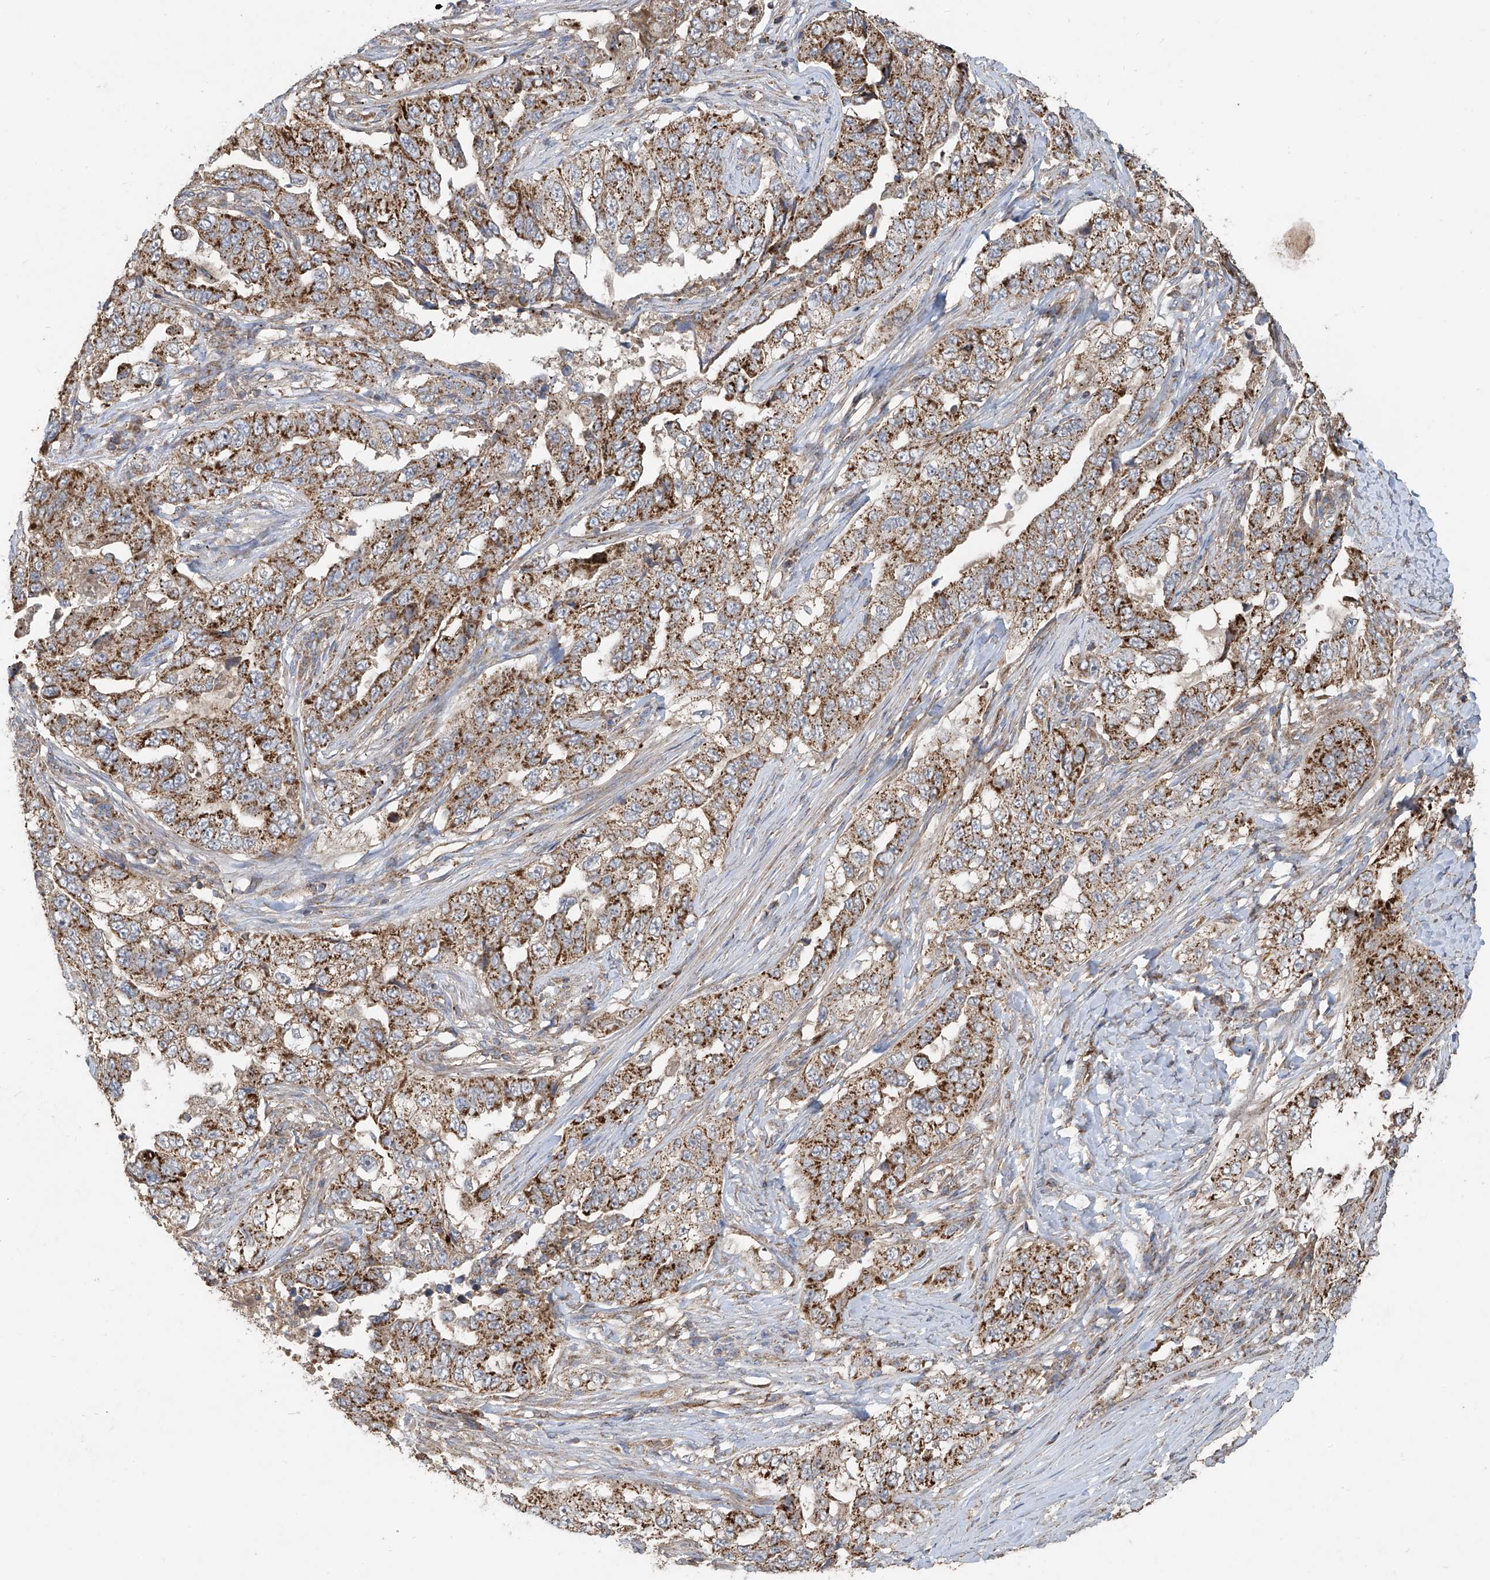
{"staining": {"intensity": "moderate", "quantity": ">75%", "location": "cytoplasmic/membranous"}, "tissue": "lung cancer", "cell_type": "Tumor cells", "image_type": "cancer", "snomed": [{"axis": "morphology", "description": "Adenocarcinoma, NOS"}, {"axis": "topography", "description": "Lung"}], "caption": "Human adenocarcinoma (lung) stained with a brown dye exhibits moderate cytoplasmic/membranous positive staining in about >75% of tumor cells.", "gene": "UQCC1", "patient": {"sex": "female", "age": 51}}